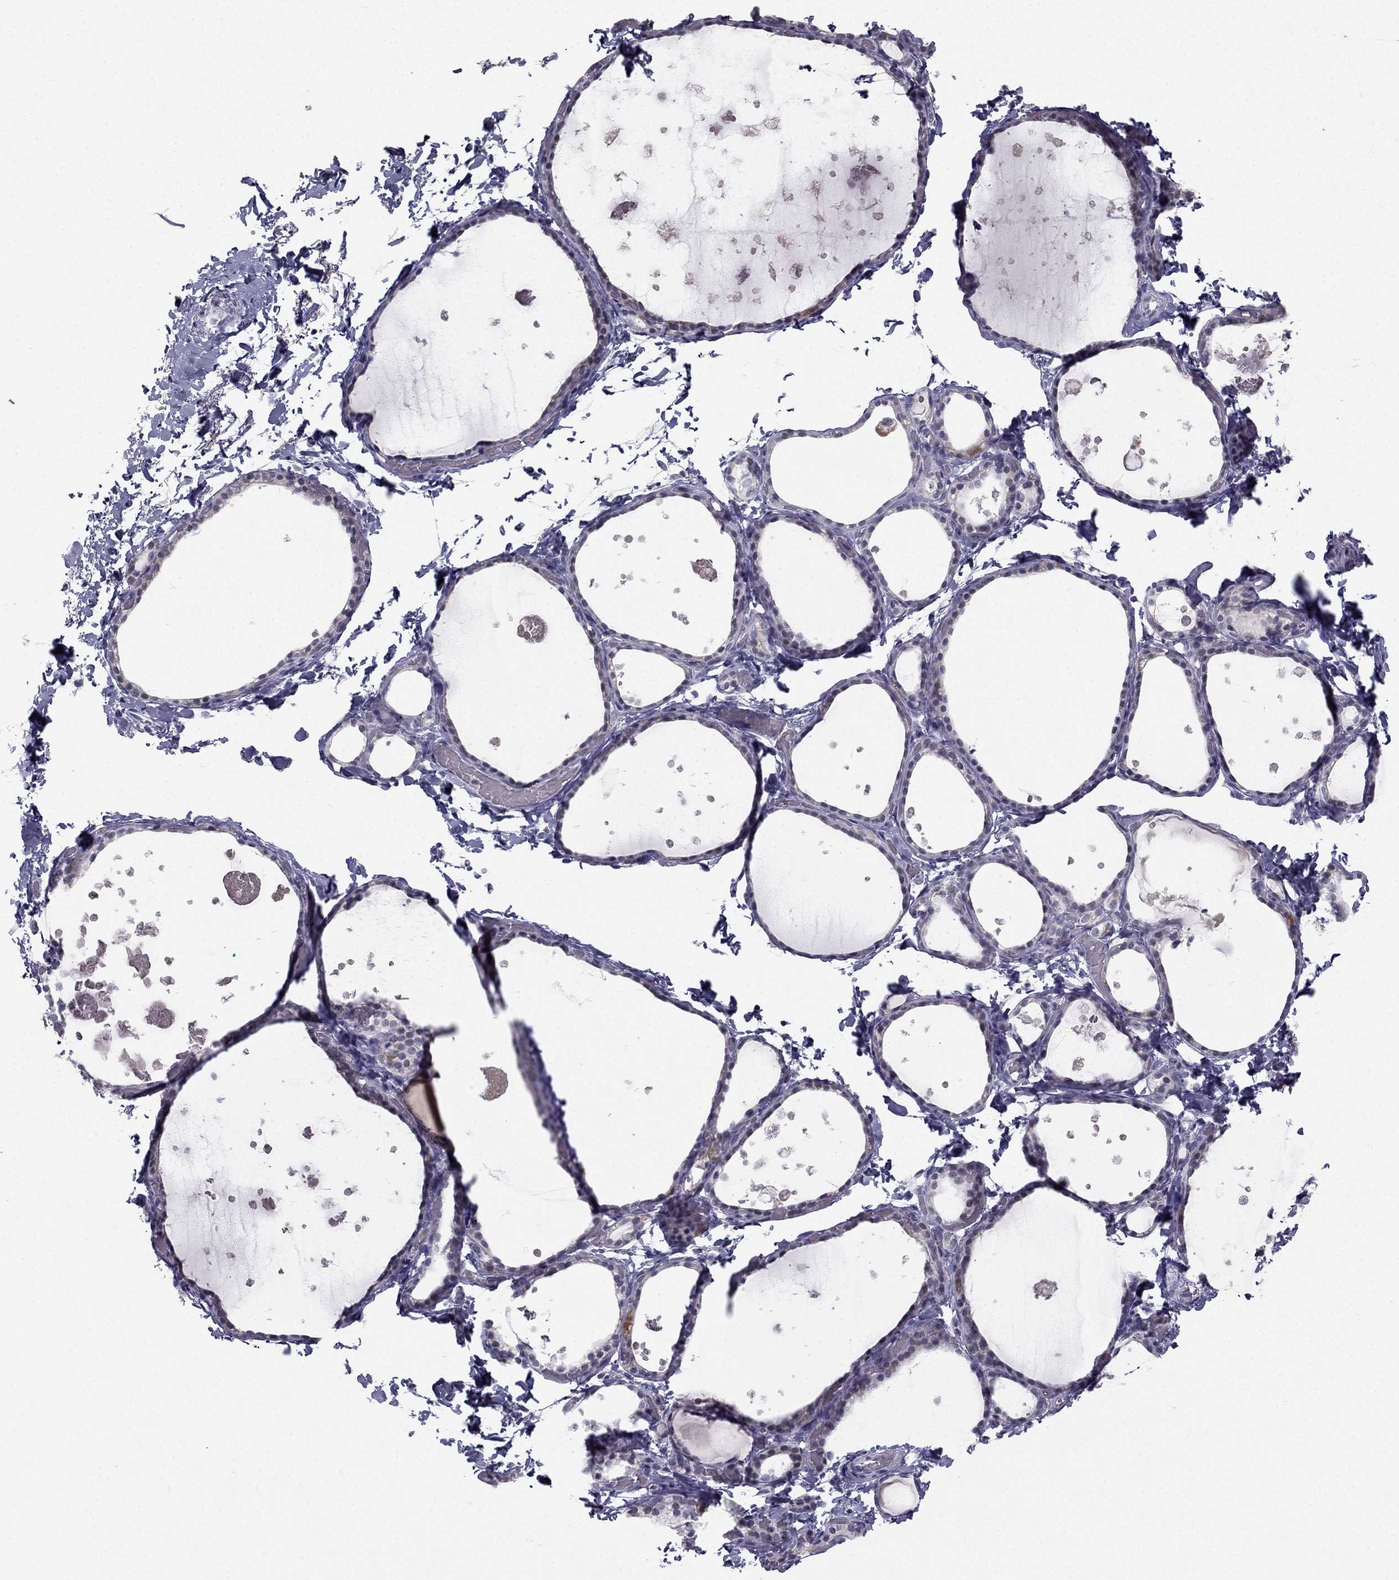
{"staining": {"intensity": "negative", "quantity": "none", "location": "none"}, "tissue": "thyroid gland", "cell_type": "Glandular cells", "image_type": "normal", "snomed": [{"axis": "morphology", "description": "Normal tissue, NOS"}, {"axis": "topography", "description": "Thyroid gland"}], "caption": "Immunohistochemistry histopathology image of benign thyroid gland: human thyroid gland stained with DAB demonstrates no significant protein expression in glandular cells.", "gene": "C5orf49", "patient": {"sex": "female", "age": 56}}